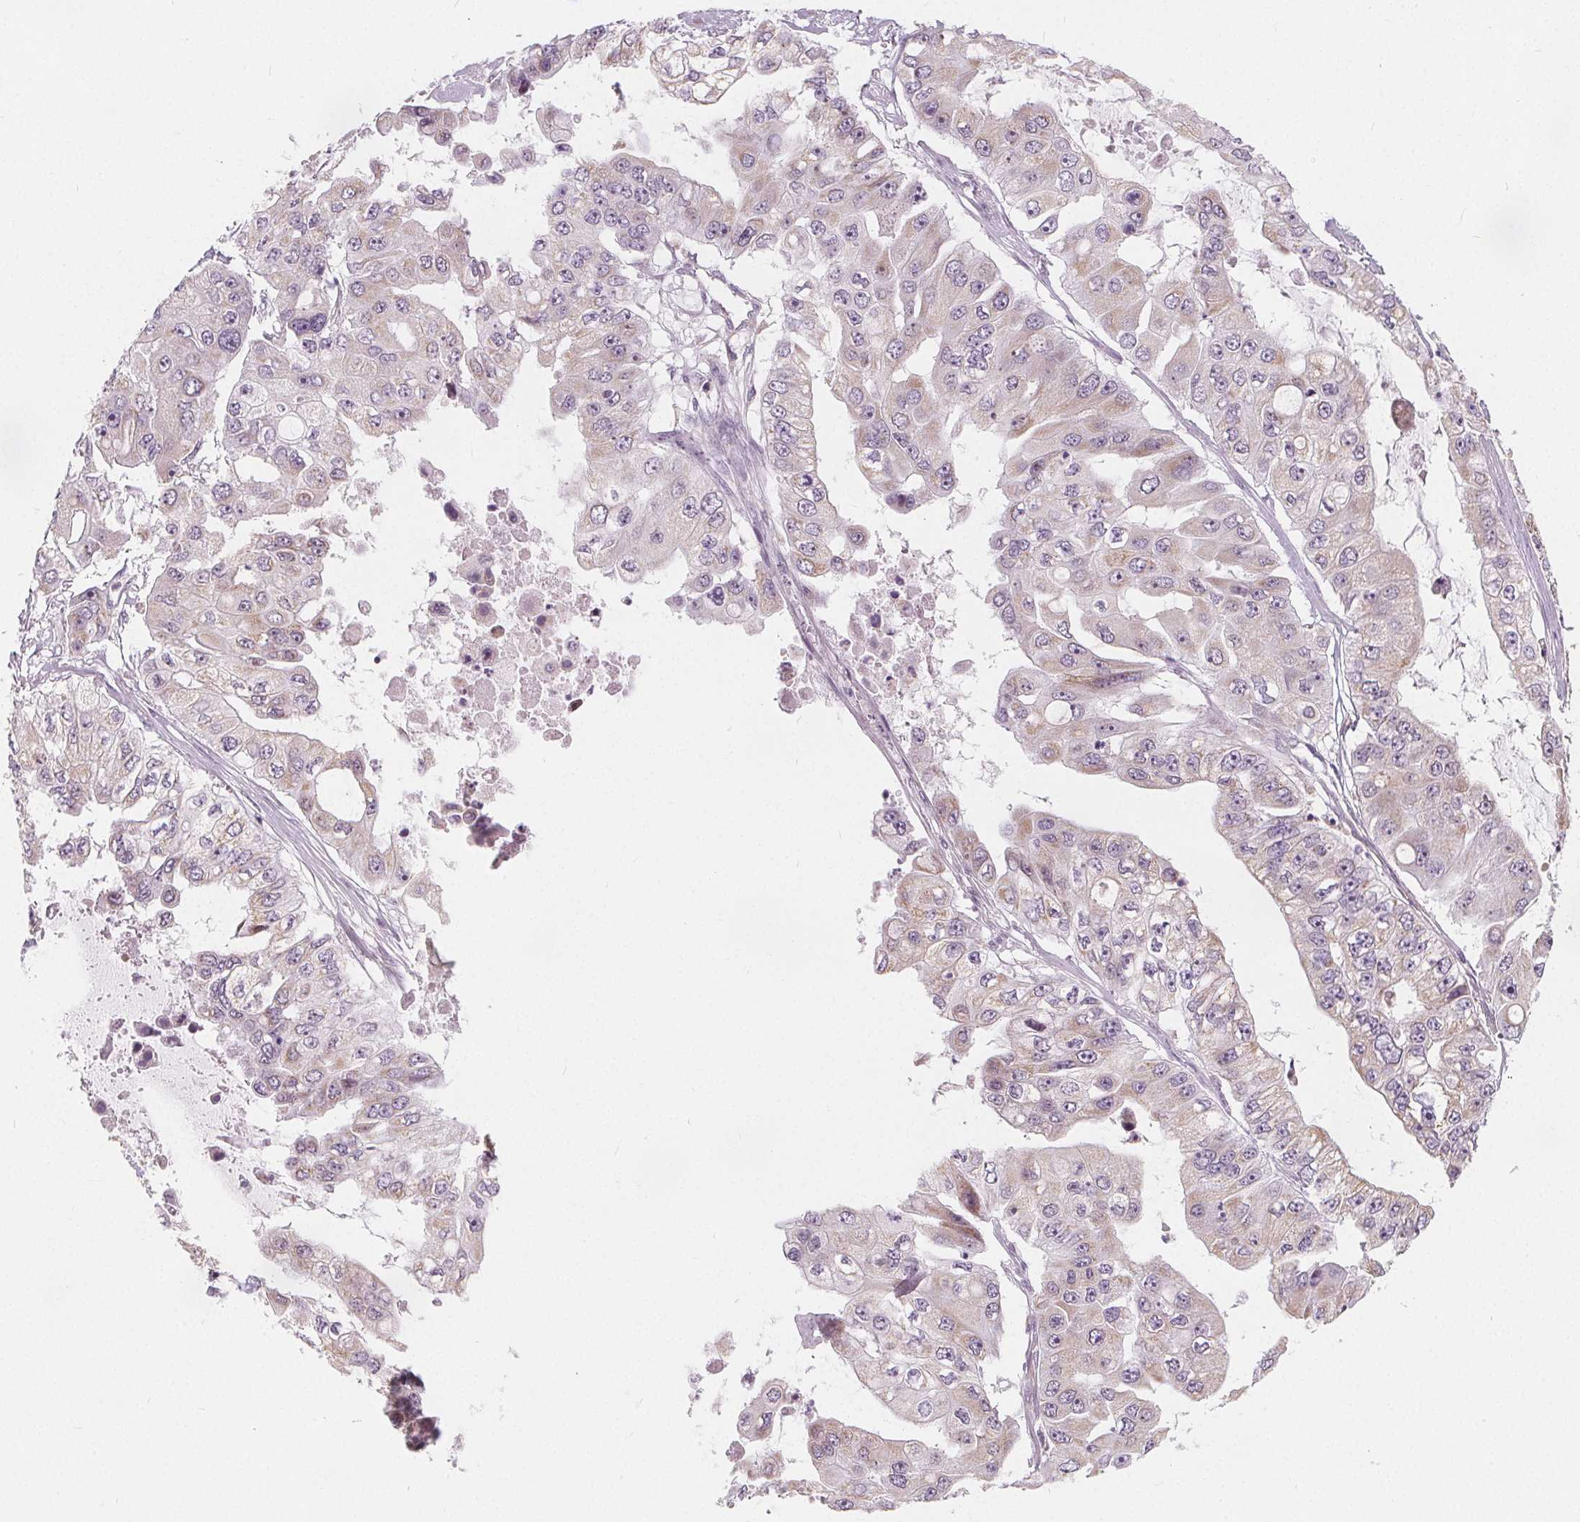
{"staining": {"intensity": "weak", "quantity": "<25%", "location": "cytoplasmic/membranous"}, "tissue": "ovarian cancer", "cell_type": "Tumor cells", "image_type": "cancer", "snomed": [{"axis": "morphology", "description": "Cystadenocarcinoma, serous, NOS"}, {"axis": "topography", "description": "Ovary"}], "caption": "Tumor cells show no significant staining in ovarian cancer.", "gene": "NUP210L", "patient": {"sex": "female", "age": 56}}